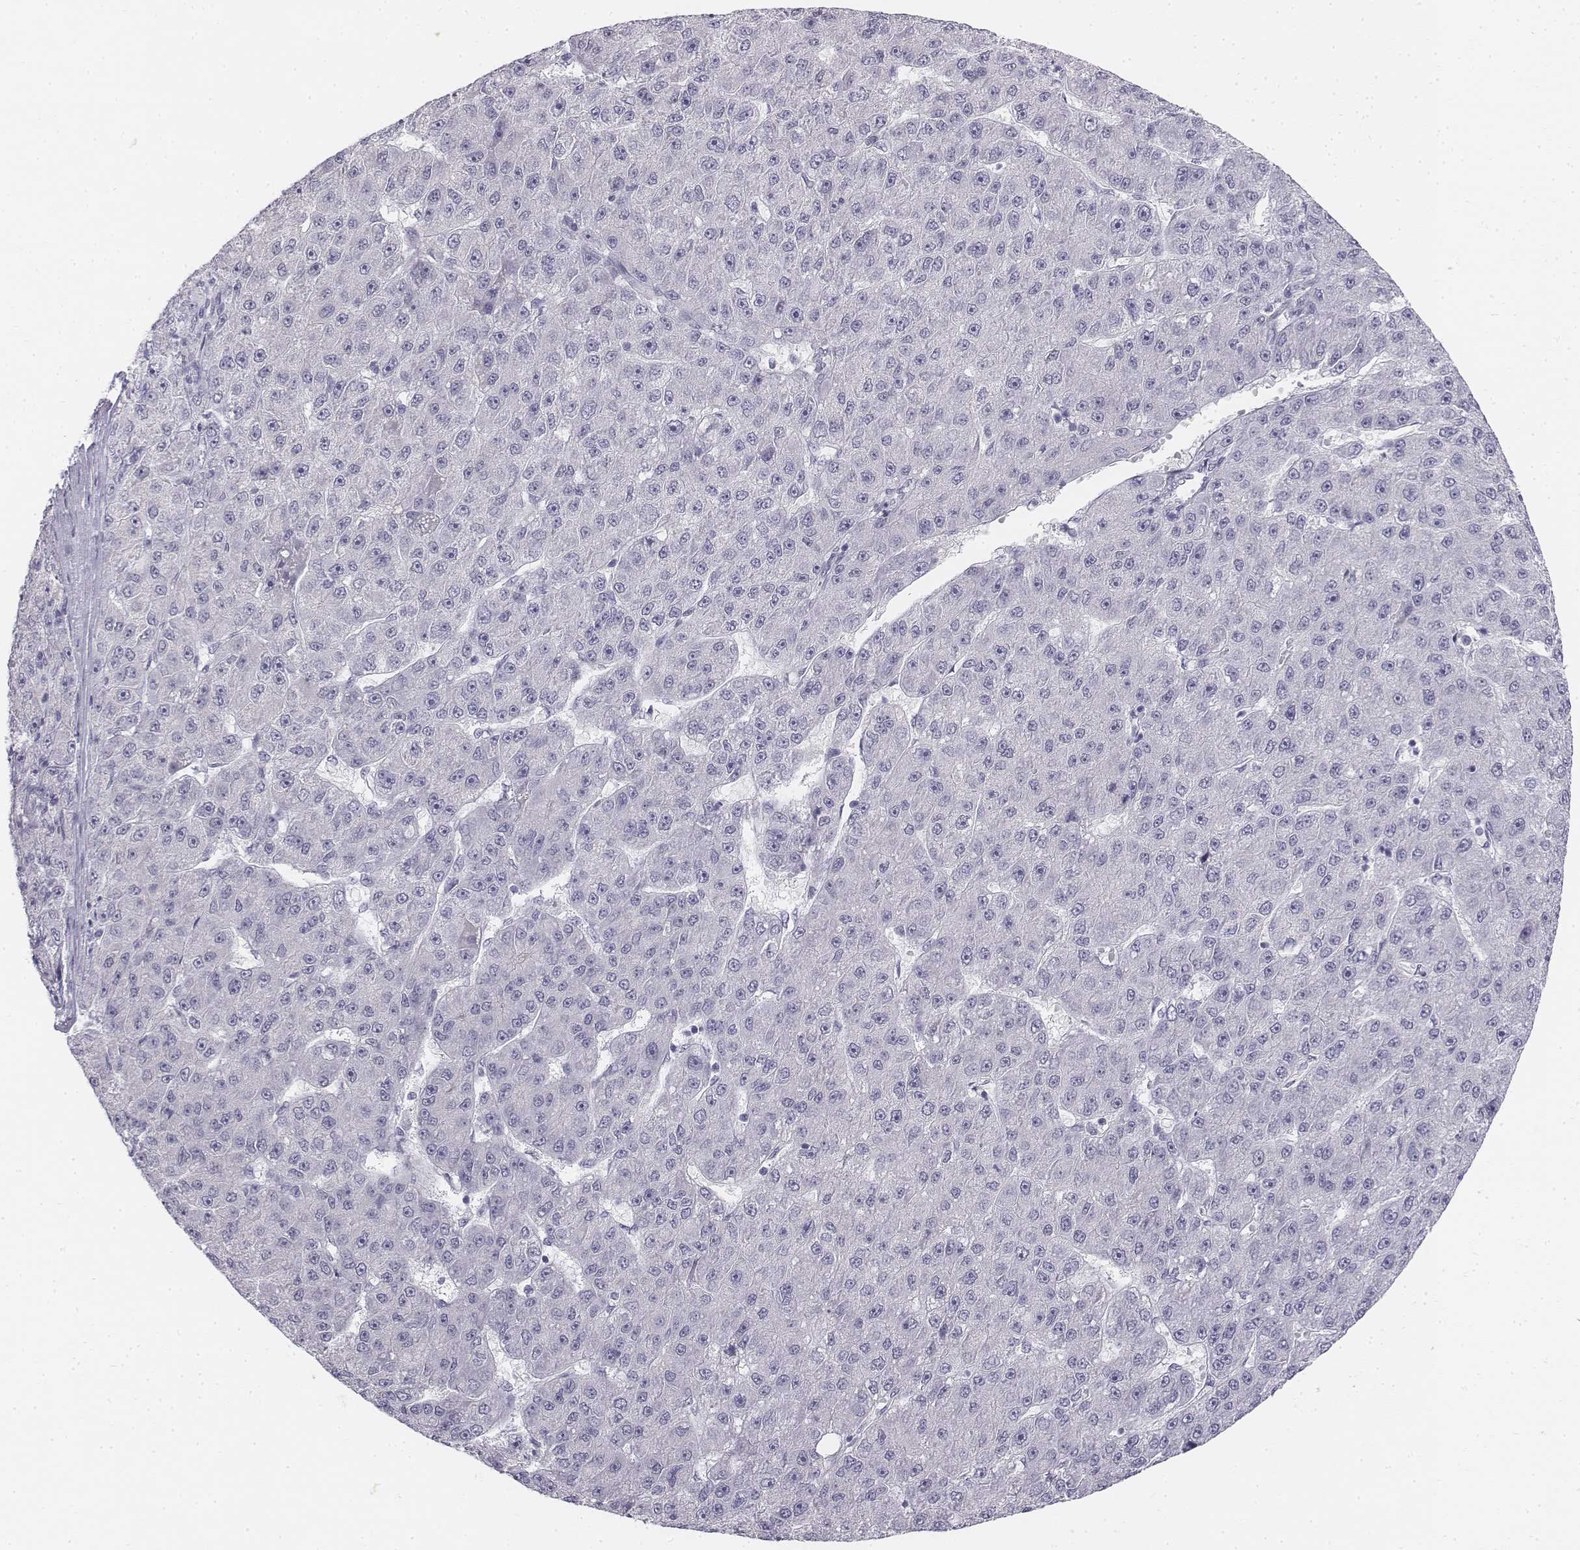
{"staining": {"intensity": "negative", "quantity": "none", "location": "none"}, "tissue": "liver cancer", "cell_type": "Tumor cells", "image_type": "cancer", "snomed": [{"axis": "morphology", "description": "Carcinoma, Hepatocellular, NOS"}, {"axis": "topography", "description": "Liver"}], "caption": "There is no significant expression in tumor cells of liver cancer.", "gene": "TH", "patient": {"sex": "male", "age": 67}}